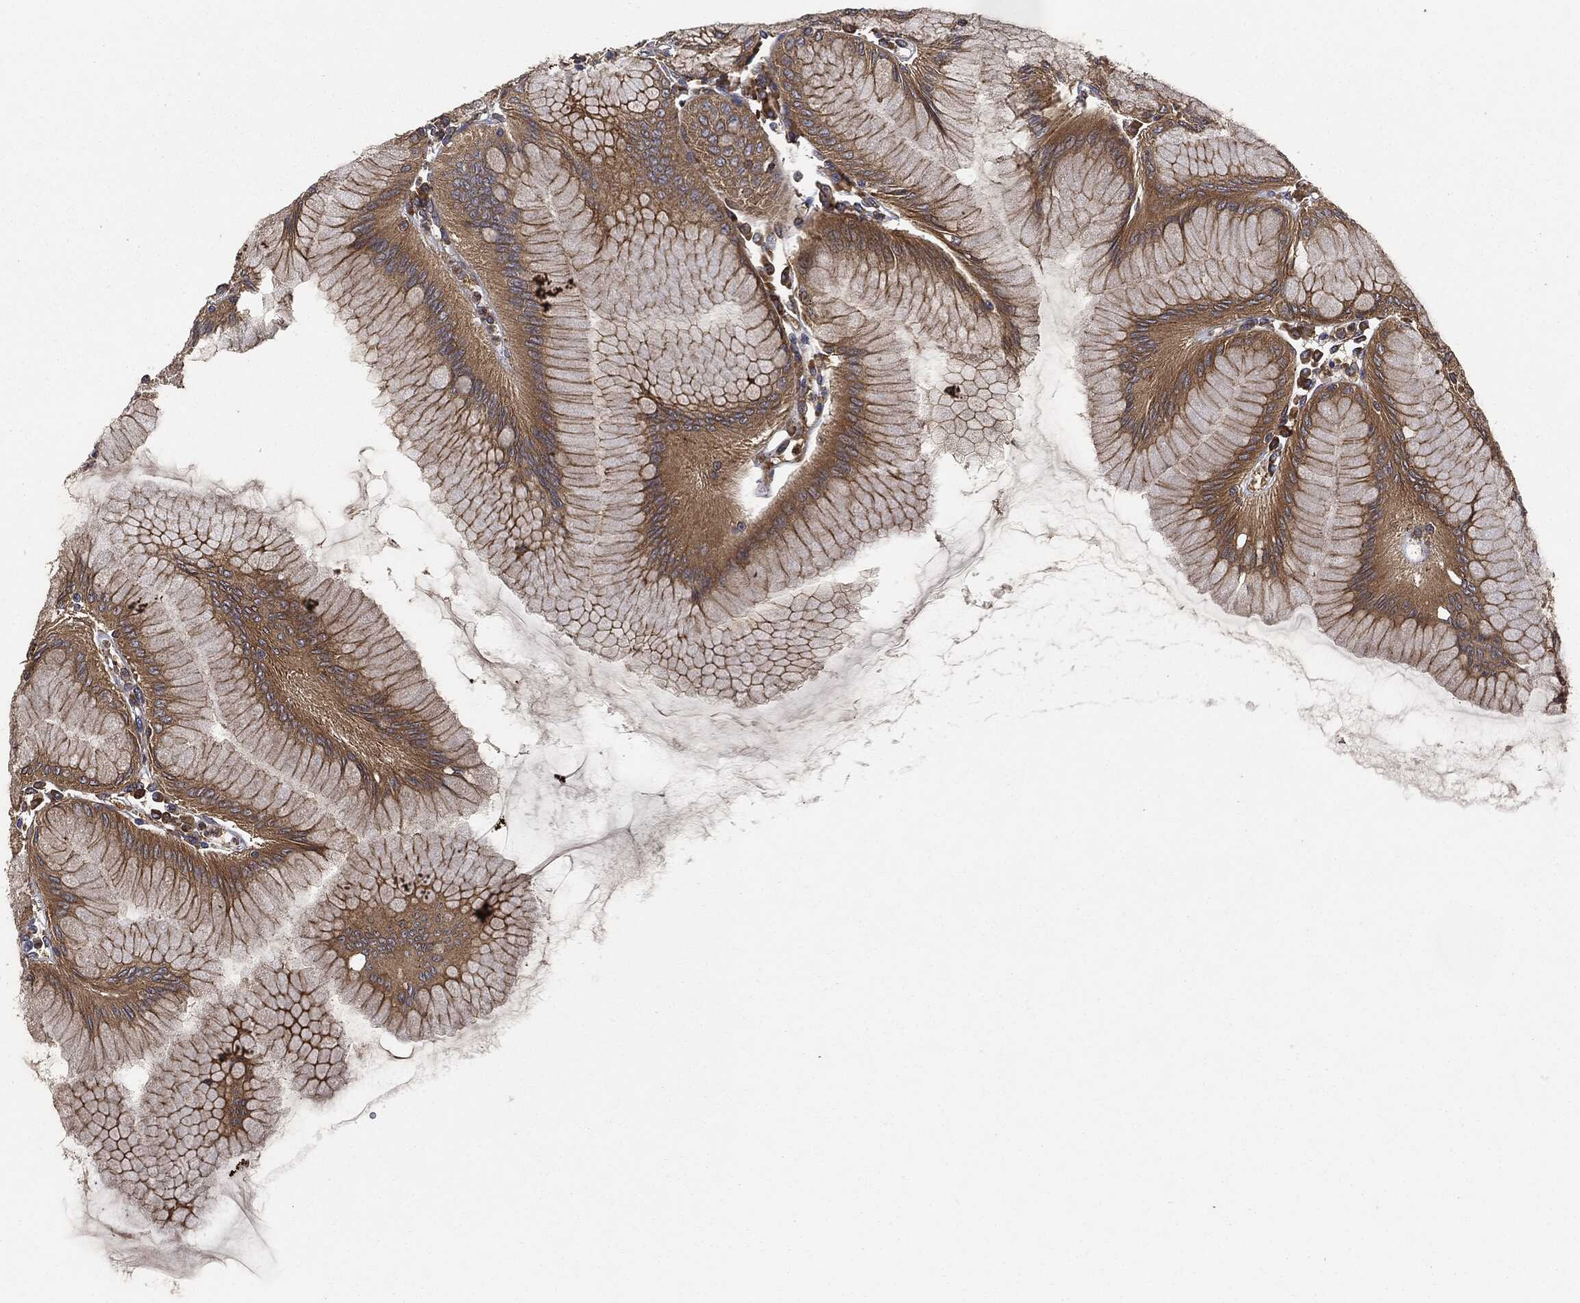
{"staining": {"intensity": "moderate", "quantity": ">75%", "location": "cytoplasmic/membranous"}, "tissue": "stomach", "cell_type": "Glandular cells", "image_type": "normal", "snomed": [{"axis": "morphology", "description": "Normal tissue, NOS"}, {"axis": "topography", "description": "Stomach"}], "caption": "Stomach stained with DAB IHC demonstrates medium levels of moderate cytoplasmic/membranous staining in about >75% of glandular cells.", "gene": "EIF2AK2", "patient": {"sex": "female", "age": 57}}